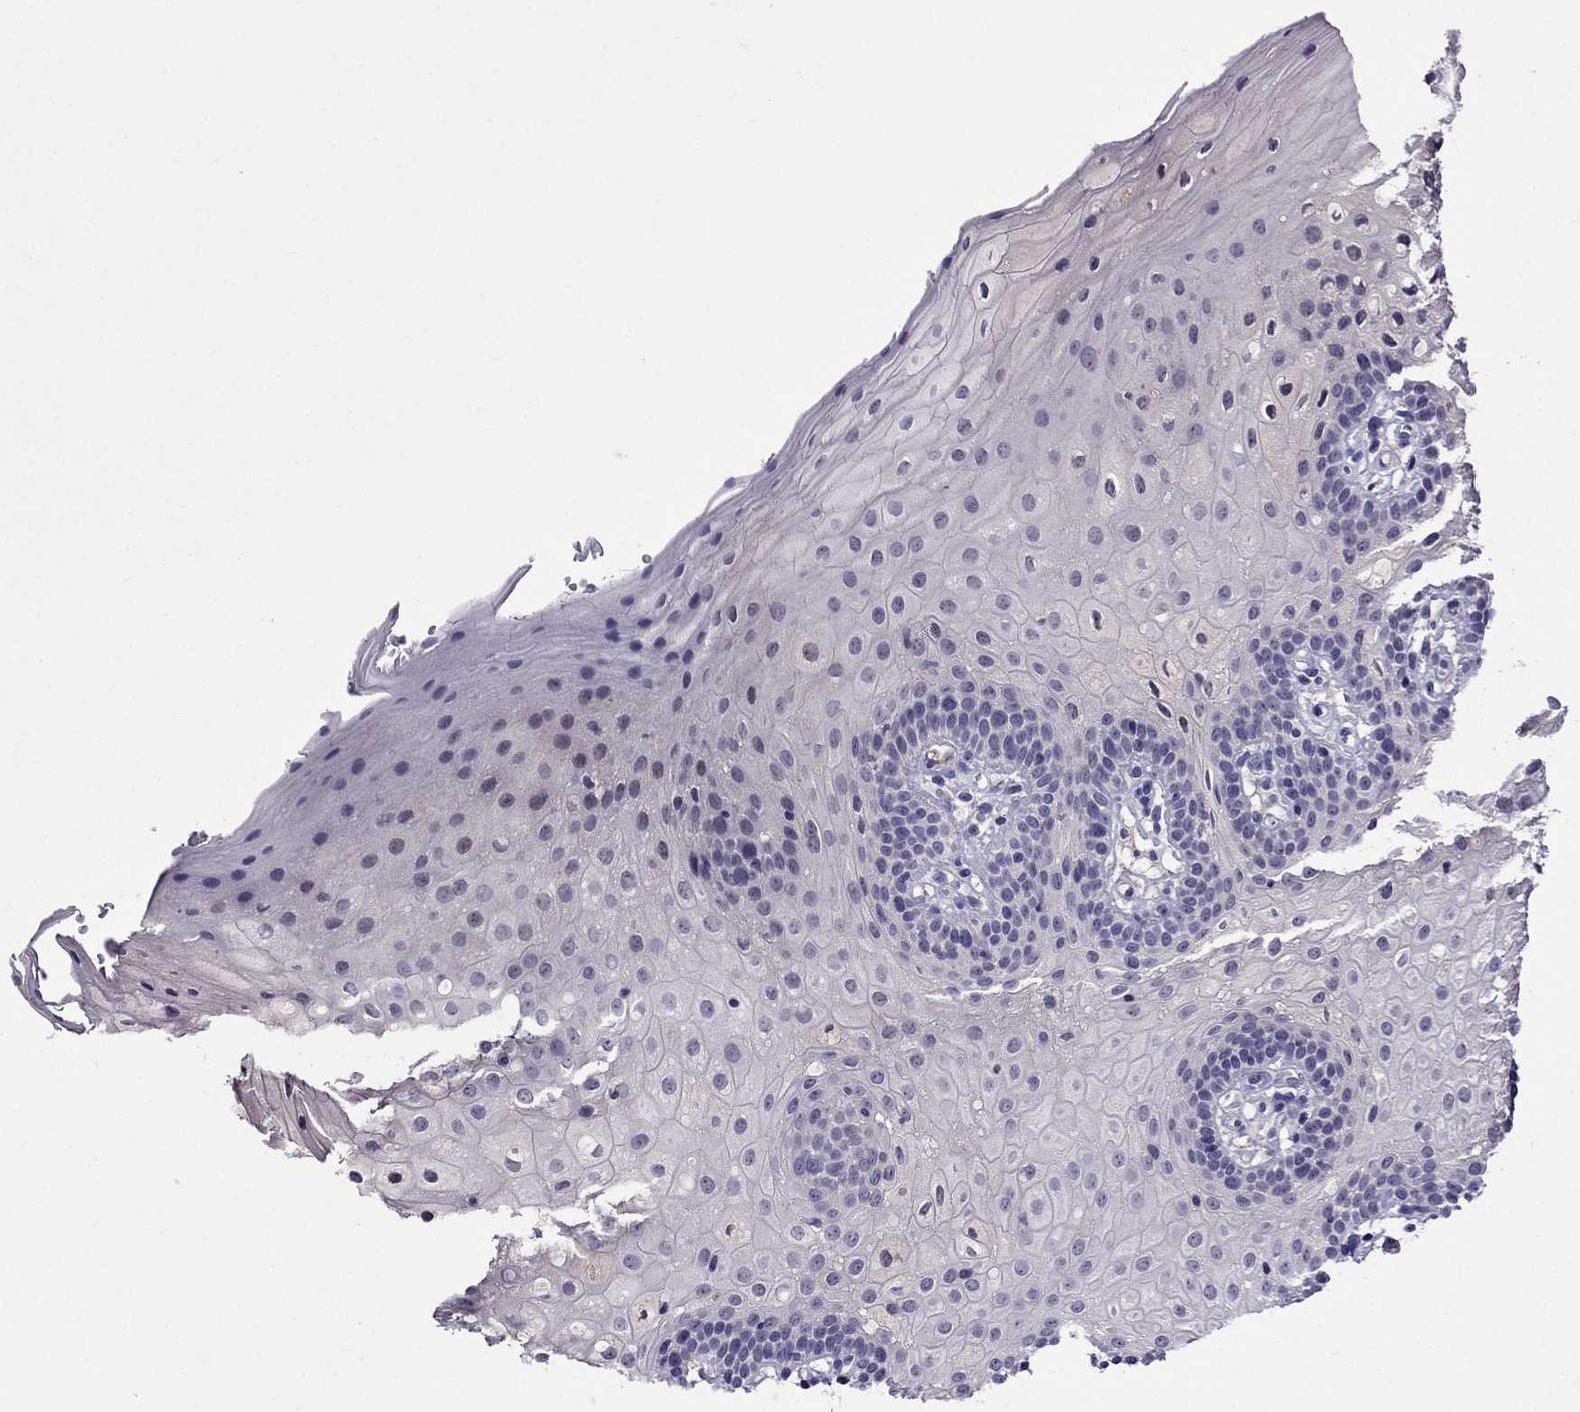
{"staining": {"intensity": "negative", "quantity": "none", "location": "none"}, "tissue": "oral mucosa", "cell_type": "Squamous epithelial cells", "image_type": "normal", "snomed": [{"axis": "morphology", "description": "Normal tissue, NOS"}, {"axis": "topography", "description": "Oral tissue"}, {"axis": "topography", "description": "Tounge, NOS"}], "caption": "Immunohistochemistry photomicrograph of unremarkable human oral mucosa stained for a protein (brown), which reveals no expression in squamous epithelial cells.", "gene": "SPTBN4", "patient": {"sex": "female", "age": 83}}